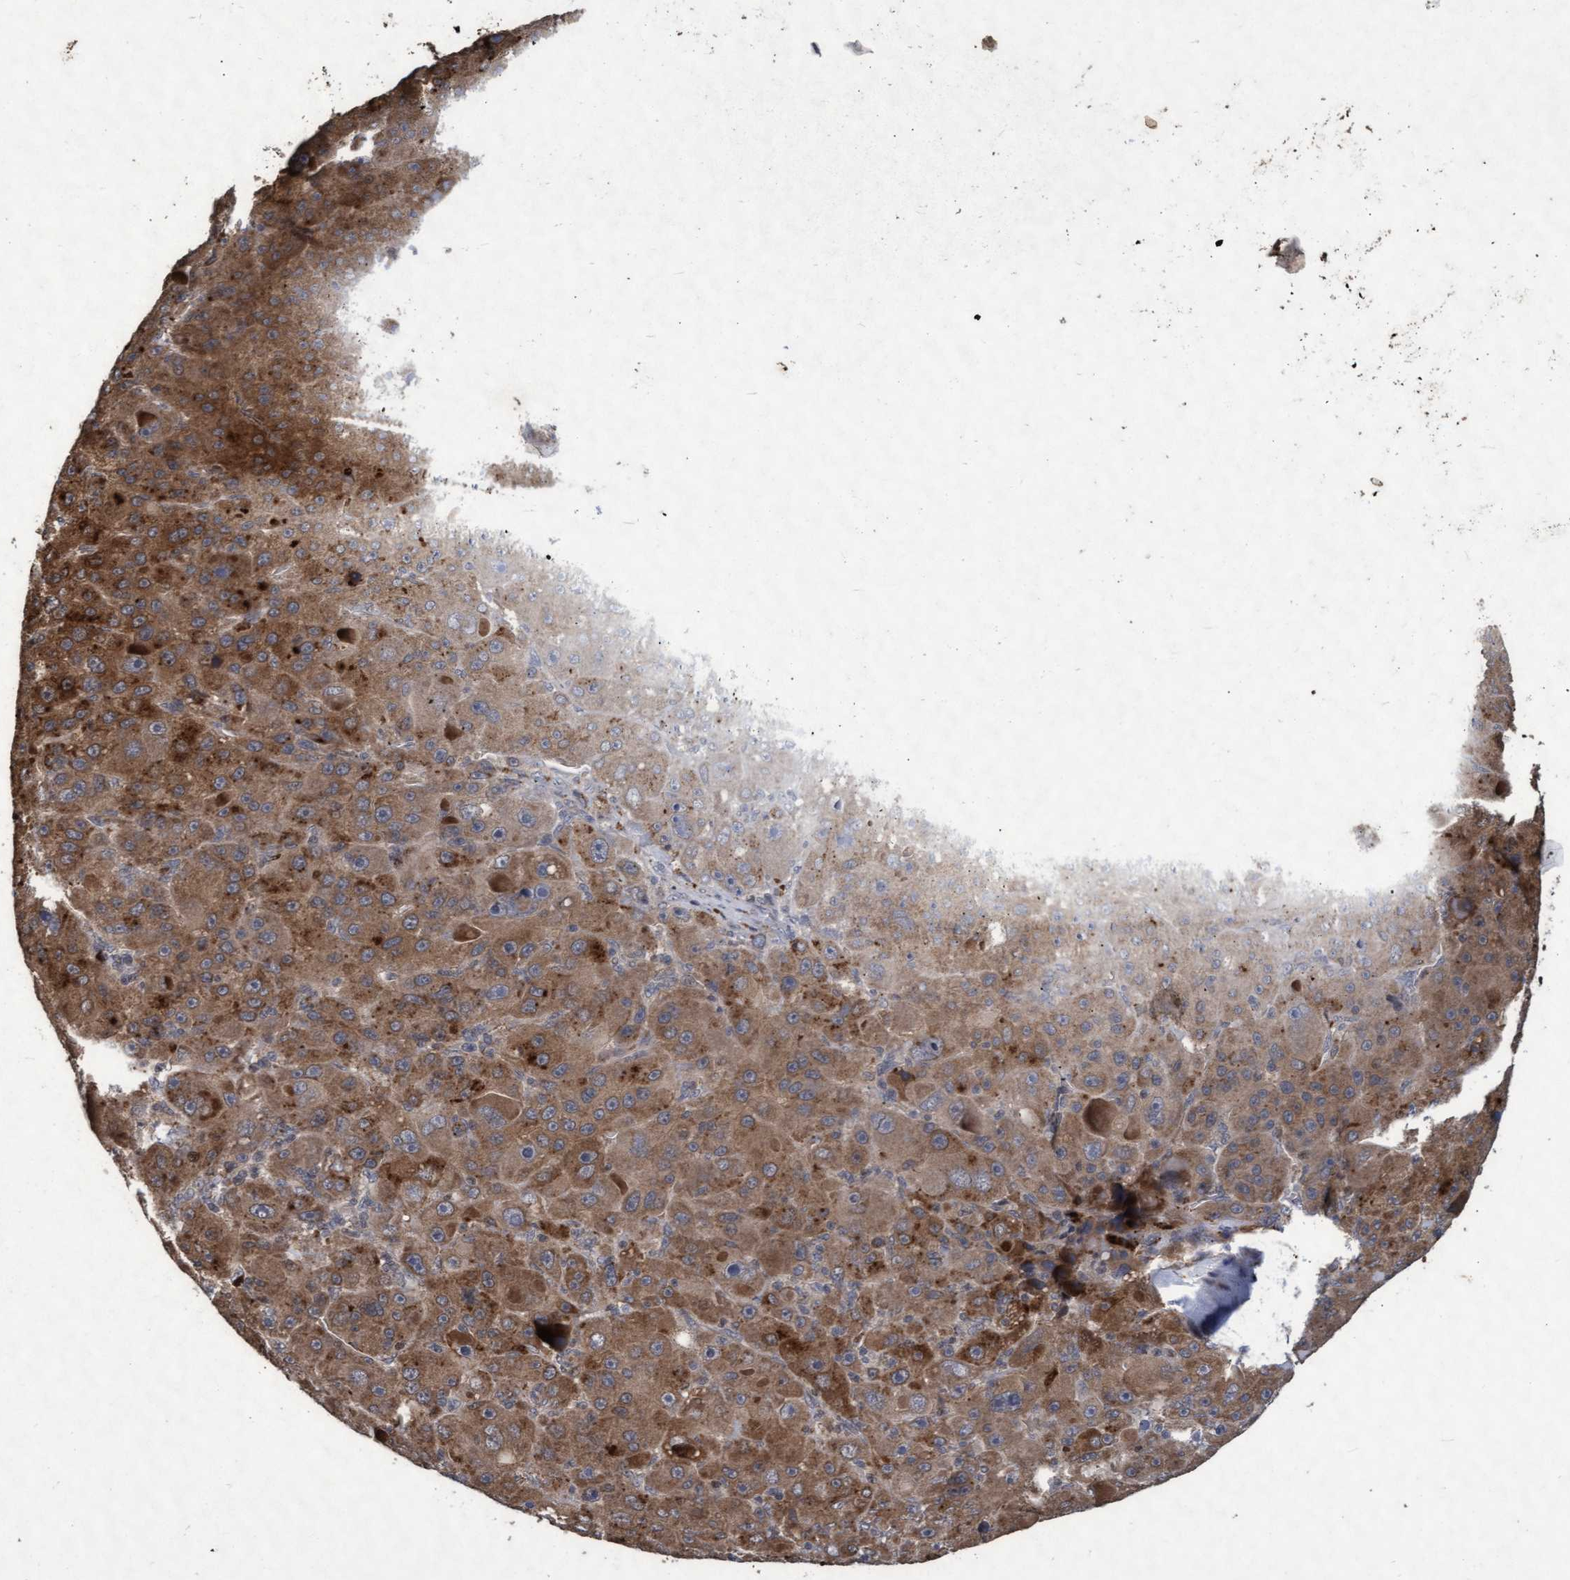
{"staining": {"intensity": "moderate", "quantity": ">75%", "location": "cytoplasmic/membranous"}, "tissue": "liver cancer", "cell_type": "Tumor cells", "image_type": "cancer", "snomed": [{"axis": "morphology", "description": "Carcinoma, Hepatocellular, NOS"}, {"axis": "topography", "description": "Liver"}], "caption": "A brown stain shows moderate cytoplasmic/membranous positivity of a protein in human liver cancer tumor cells.", "gene": "KCNC2", "patient": {"sex": "male", "age": 76}}